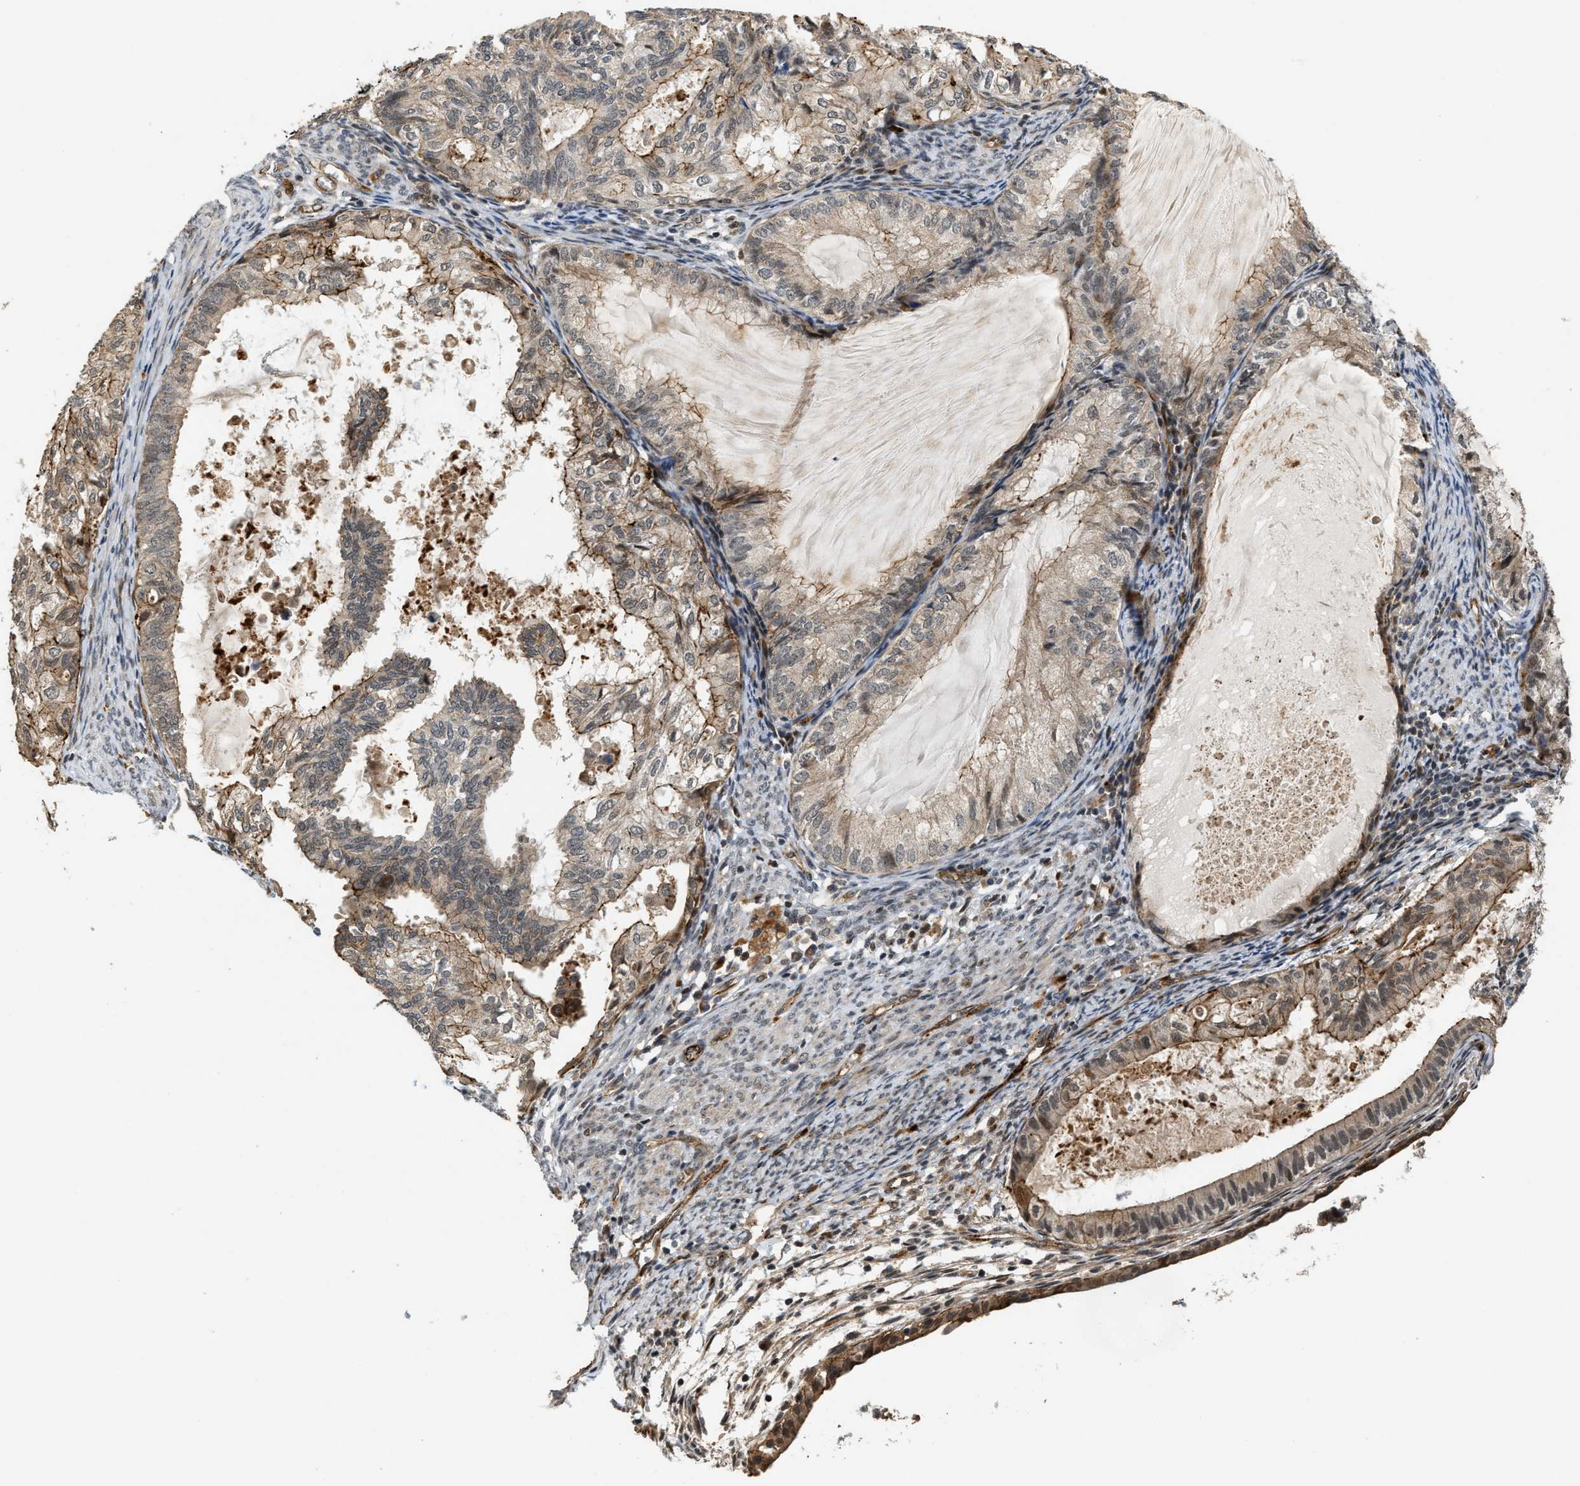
{"staining": {"intensity": "moderate", "quantity": "25%-75%", "location": "cytoplasmic/membranous"}, "tissue": "cervical cancer", "cell_type": "Tumor cells", "image_type": "cancer", "snomed": [{"axis": "morphology", "description": "Normal tissue, NOS"}, {"axis": "morphology", "description": "Adenocarcinoma, NOS"}, {"axis": "topography", "description": "Cervix"}, {"axis": "topography", "description": "Endometrium"}], "caption": "IHC histopathology image of neoplastic tissue: adenocarcinoma (cervical) stained using immunohistochemistry exhibits medium levels of moderate protein expression localized specifically in the cytoplasmic/membranous of tumor cells, appearing as a cytoplasmic/membranous brown color.", "gene": "DPF2", "patient": {"sex": "female", "age": 86}}